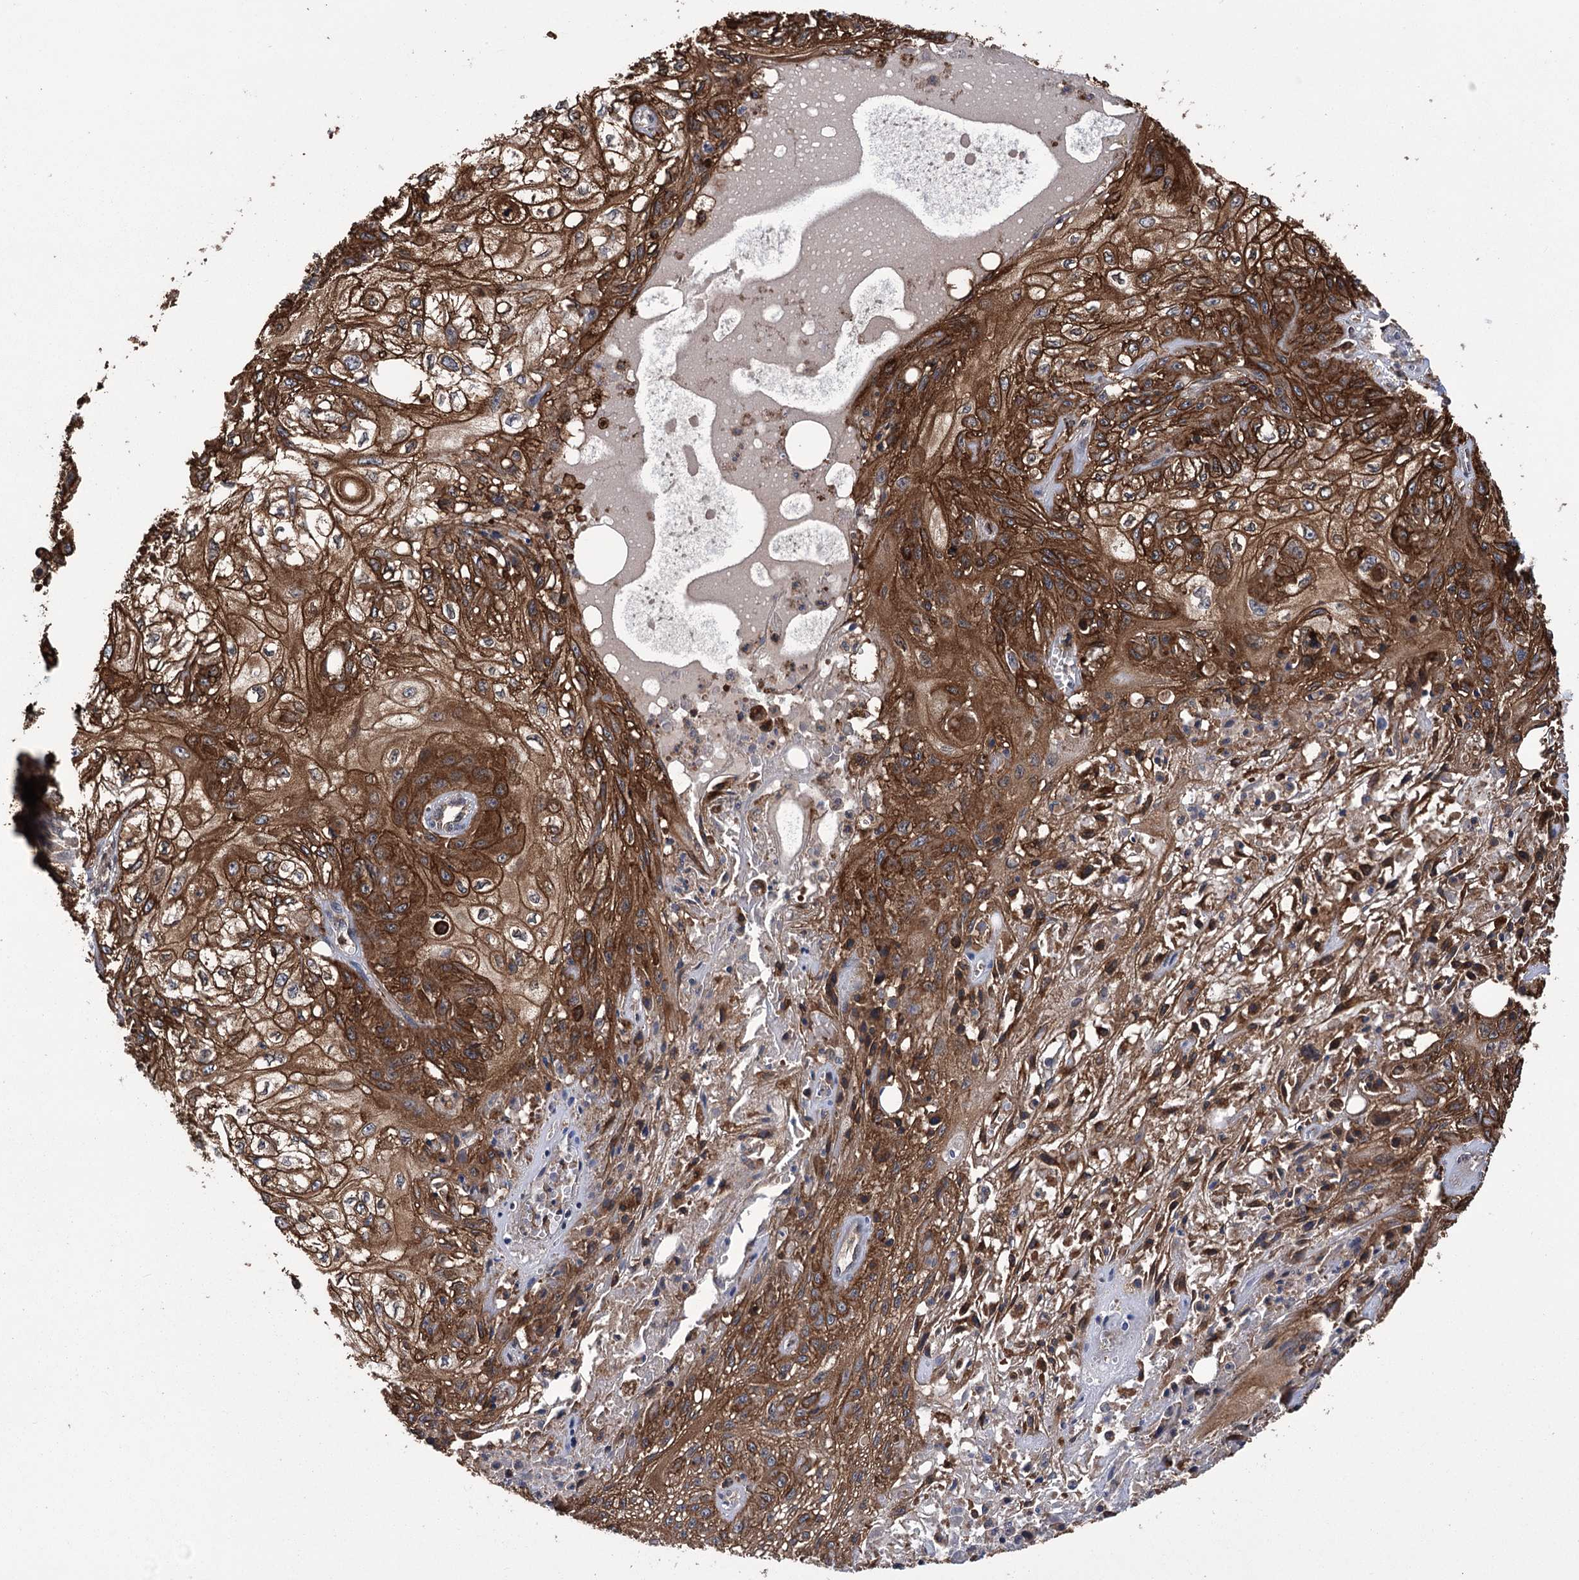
{"staining": {"intensity": "strong", "quantity": ">75%", "location": "cytoplasmic/membranous"}, "tissue": "skin cancer", "cell_type": "Tumor cells", "image_type": "cancer", "snomed": [{"axis": "morphology", "description": "Squamous cell carcinoma, NOS"}, {"axis": "morphology", "description": "Squamous cell carcinoma, metastatic, NOS"}, {"axis": "topography", "description": "Skin"}, {"axis": "topography", "description": "Lymph node"}], "caption": "A brown stain labels strong cytoplasmic/membranous positivity of a protein in skin cancer (metastatic squamous cell carcinoma) tumor cells.", "gene": "DPP3", "patient": {"sex": "male", "age": 75}}